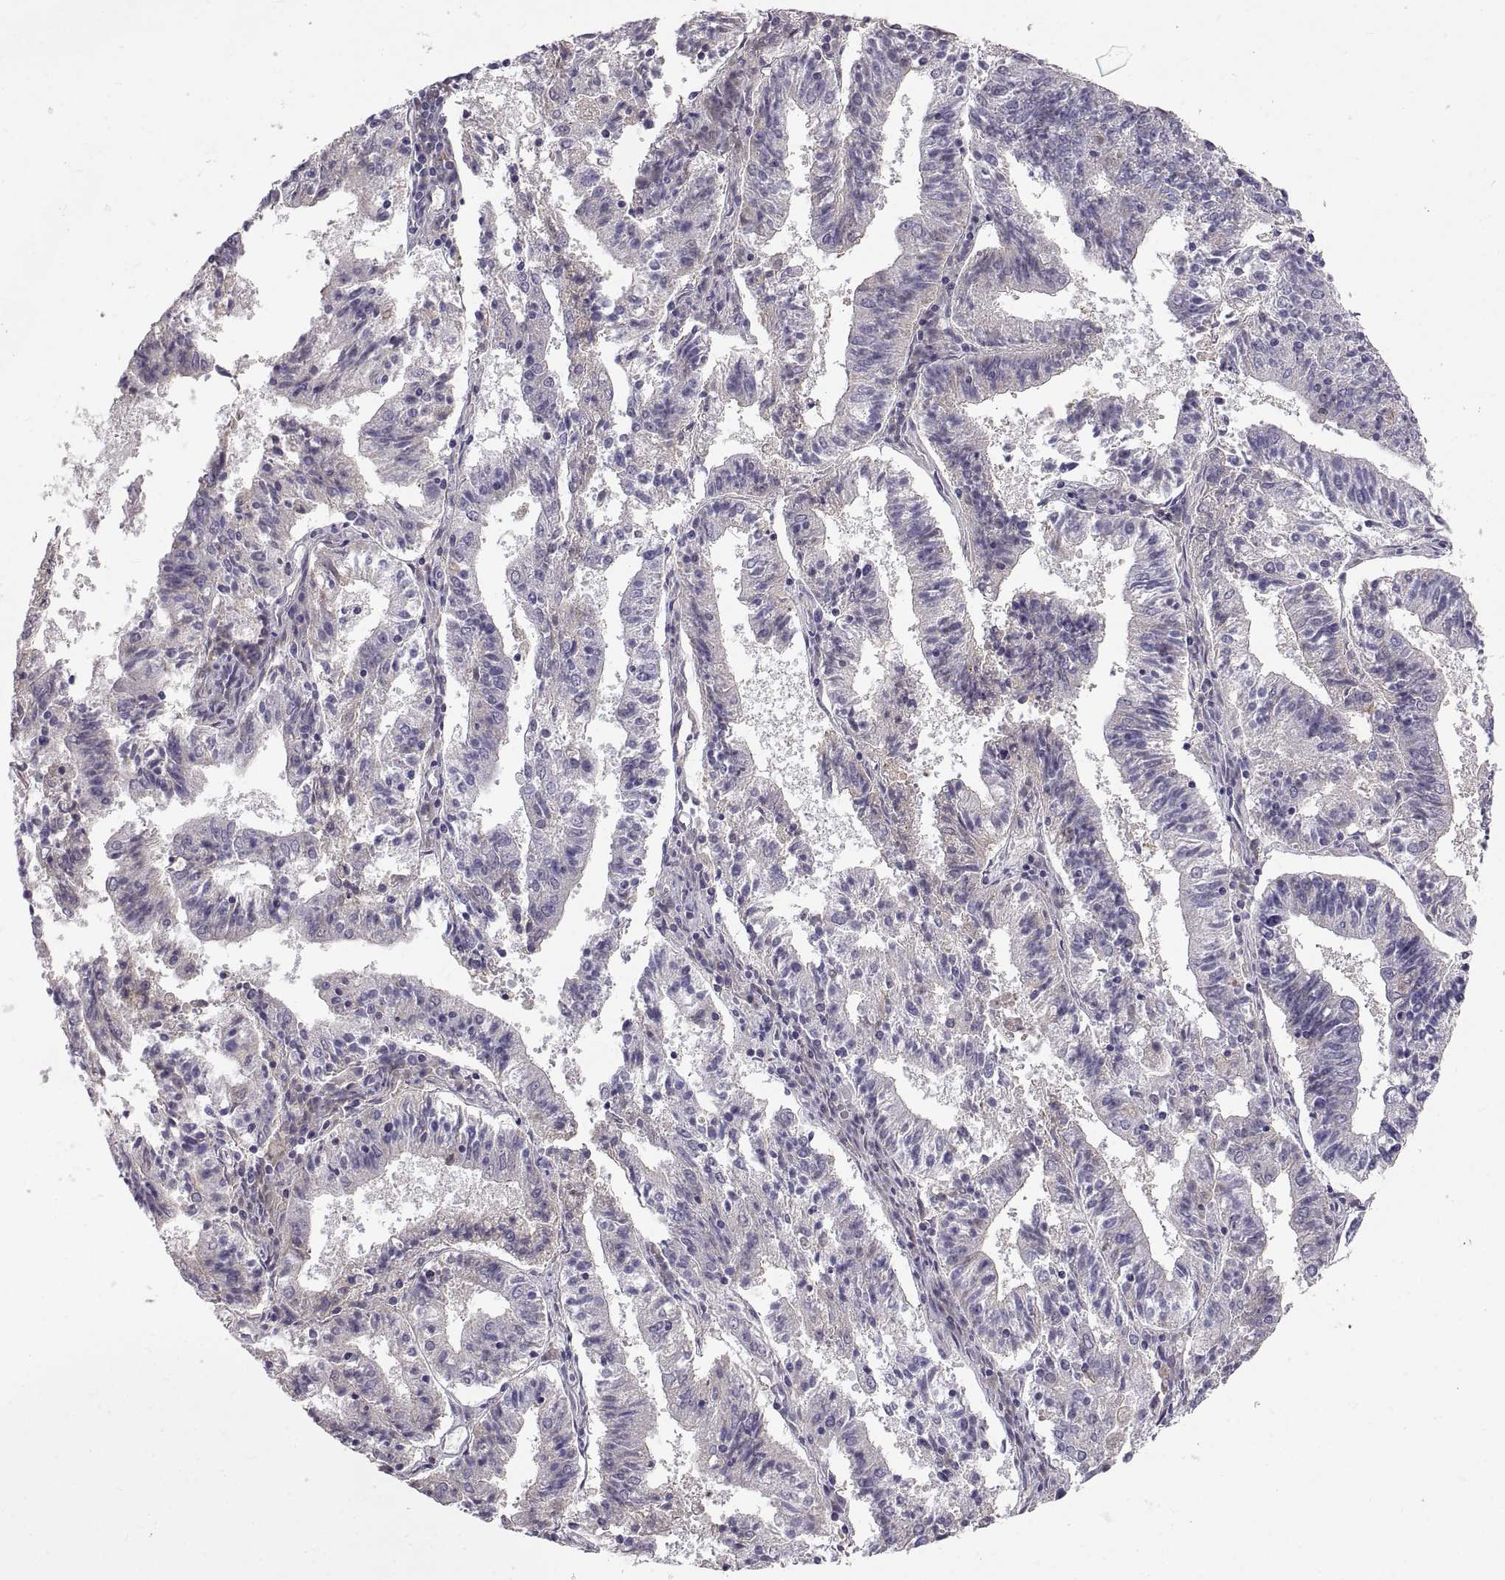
{"staining": {"intensity": "negative", "quantity": "none", "location": "none"}, "tissue": "endometrial cancer", "cell_type": "Tumor cells", "image_type": "cancer", "snomed": [{"axis": "morphology", "description": "Adenocarcinoma, NOS"}, {"axis": "topography", "description": "Endometrium"}], "caption": "Immunohistochemical staining of human endometrial cancer (adenocarcinoma) displays no significant expression in tumor cells.", "gene": "ADAM32", "patient": {"sex": "female", "age": 82}}